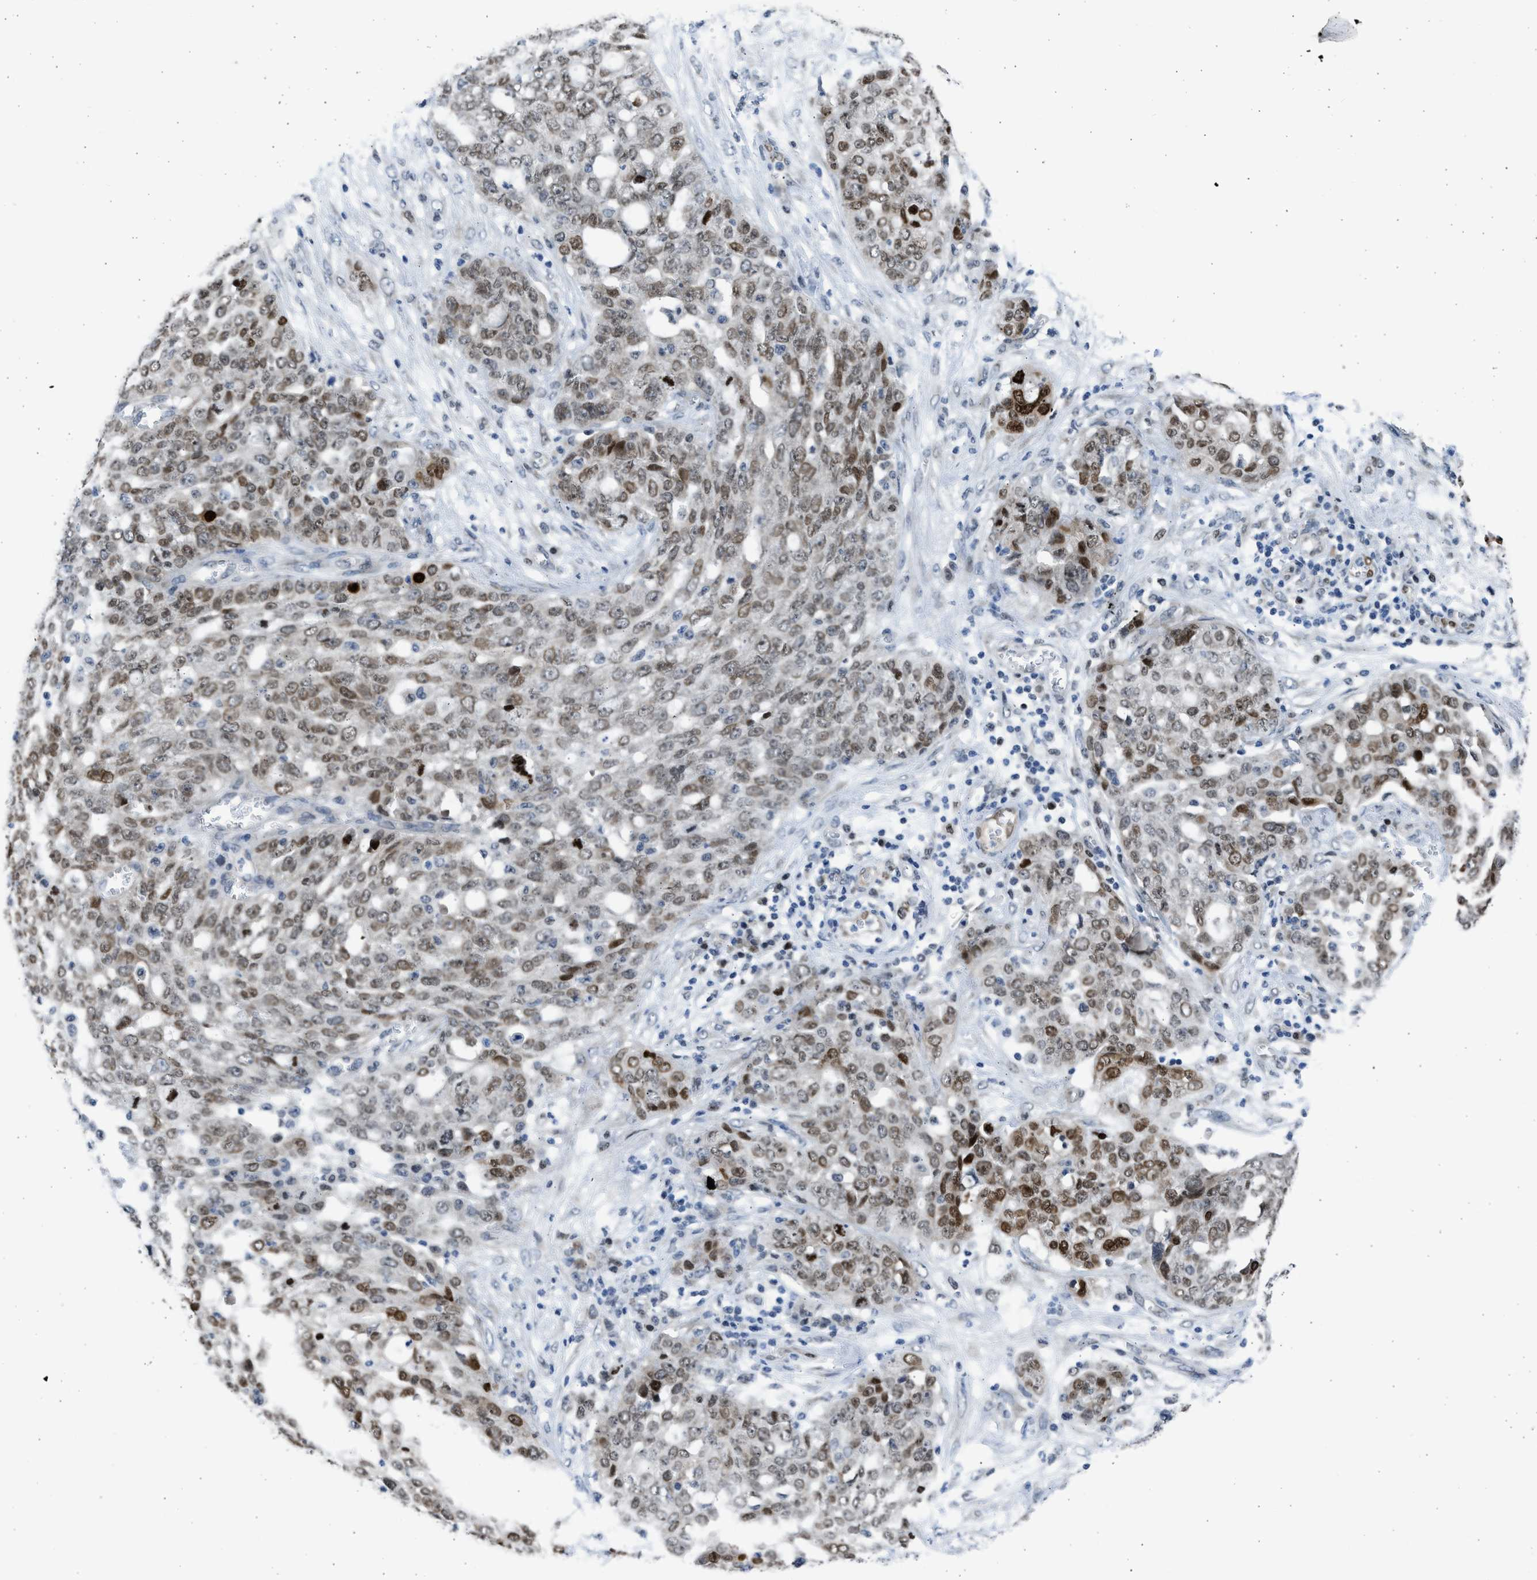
{"staining": {"intensity": "moderate", "quantity": "25%-75%", "location": "nuclear"}, "tissue": "ovarian cancer", "cell_type": "Tumor cells", "image_type": "cancer", "snomed": [{"axis": "morphology", "description": "Cystadenocarcinoma, serous, NOS"}, {"axis": "topography", "description": "Soft tissue"}, {"axis": "topography", "description": "Ovary"}], "caption": "Tumor cells display medium levels of moderate nuclear staining in approximately 25%-75% of cells in human ovarian cancer (serous cystadenocarcinoma). The staining was performed using DAB (3,3'-diaminobenzidine) to visualize the protein expression in brown, while the nuclei were stained in blue with hematoxylin (Magnification: 20x).", "gene": "HMGN3", "patient": {"sex": "female", "age": 57}}